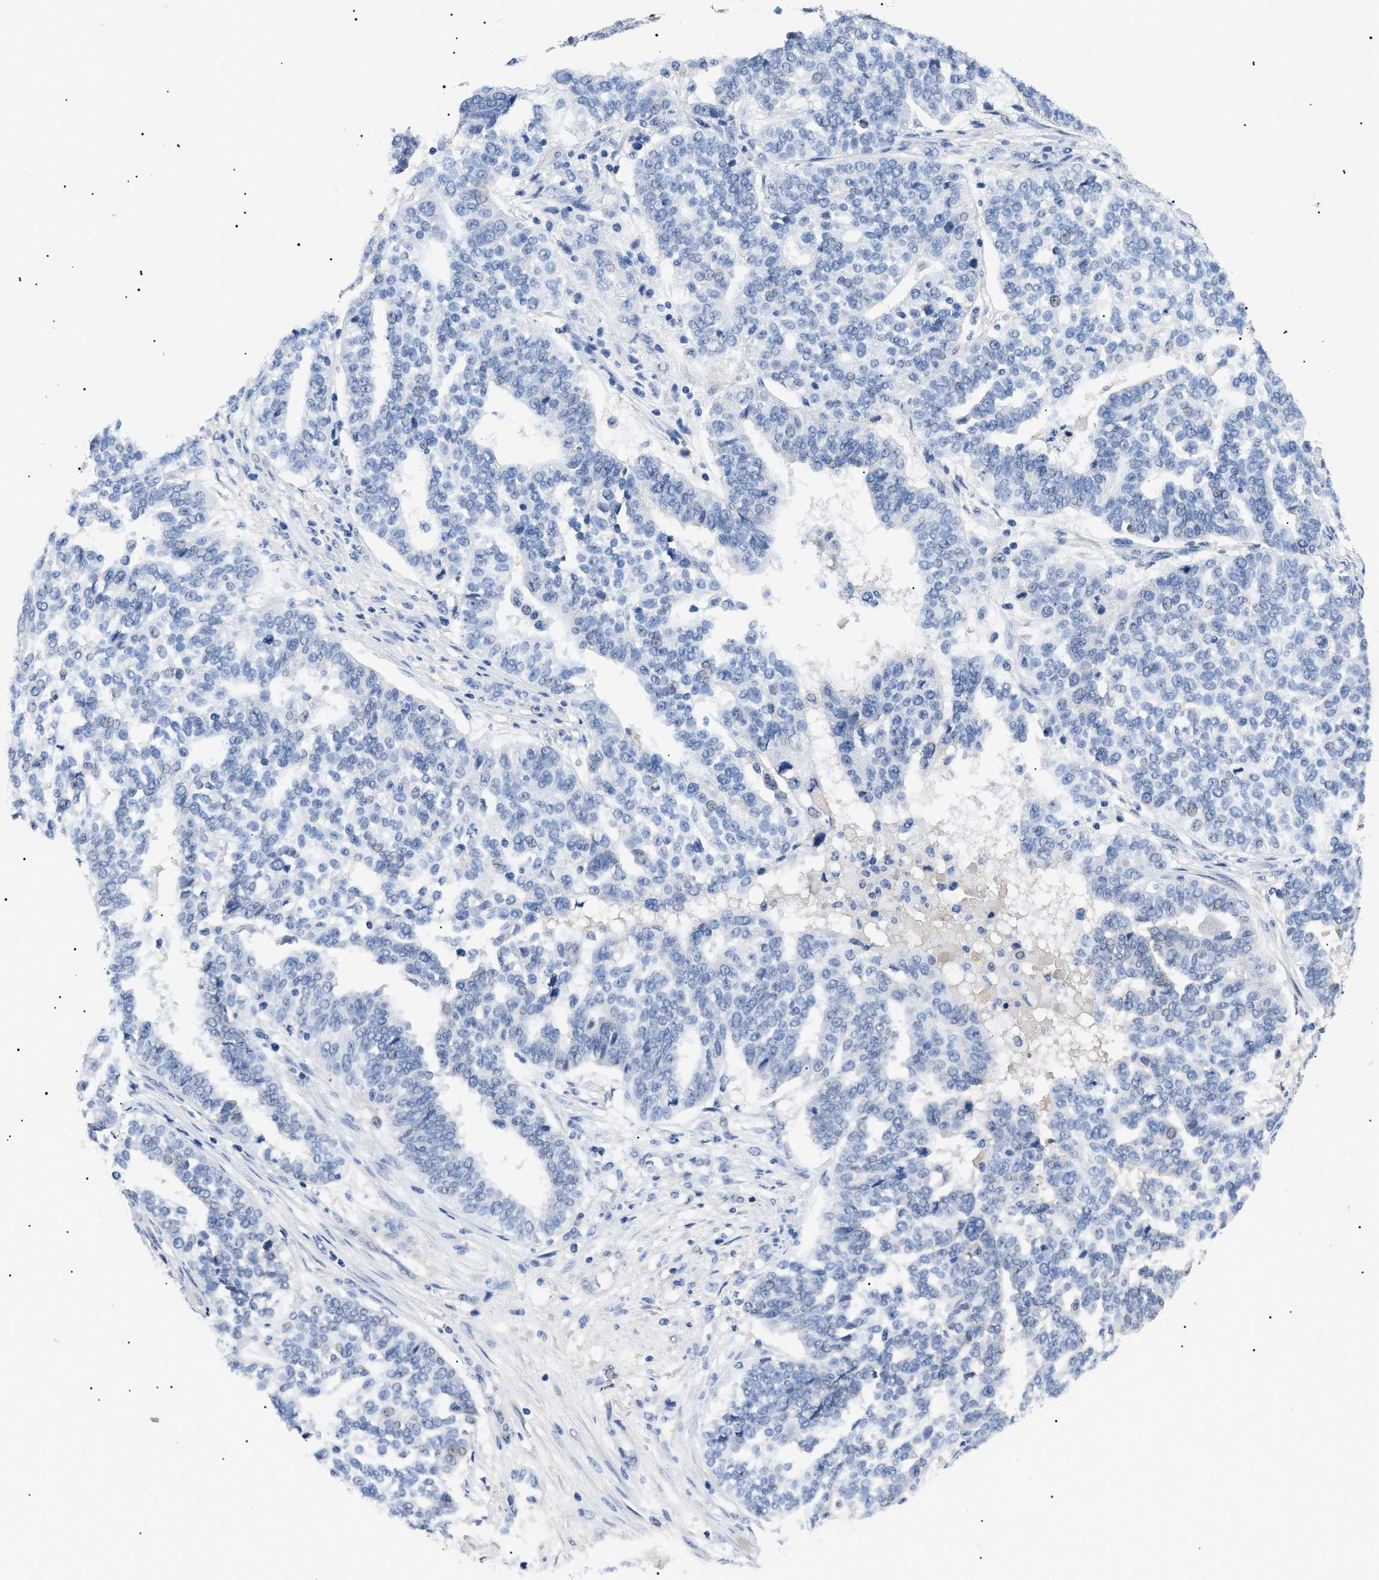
{"staining": {"intensity": "negative", "quantity": "none", "location": "none"}, "tissue": "ovarian cancer", "cell_type": "Tumor cells", "image_type": "cancer", "snomed": [{"axis": "morphology", "description": "Cystadenocarcinoma, serous, NOS"}, {"axis": "topography", "description": "Ovary"}], "caption": "Tumor cells show no significant protein positivity in ovarian cancer.", "gene": "PRRT2", "patient": {"sex": "female", "age": 59}}